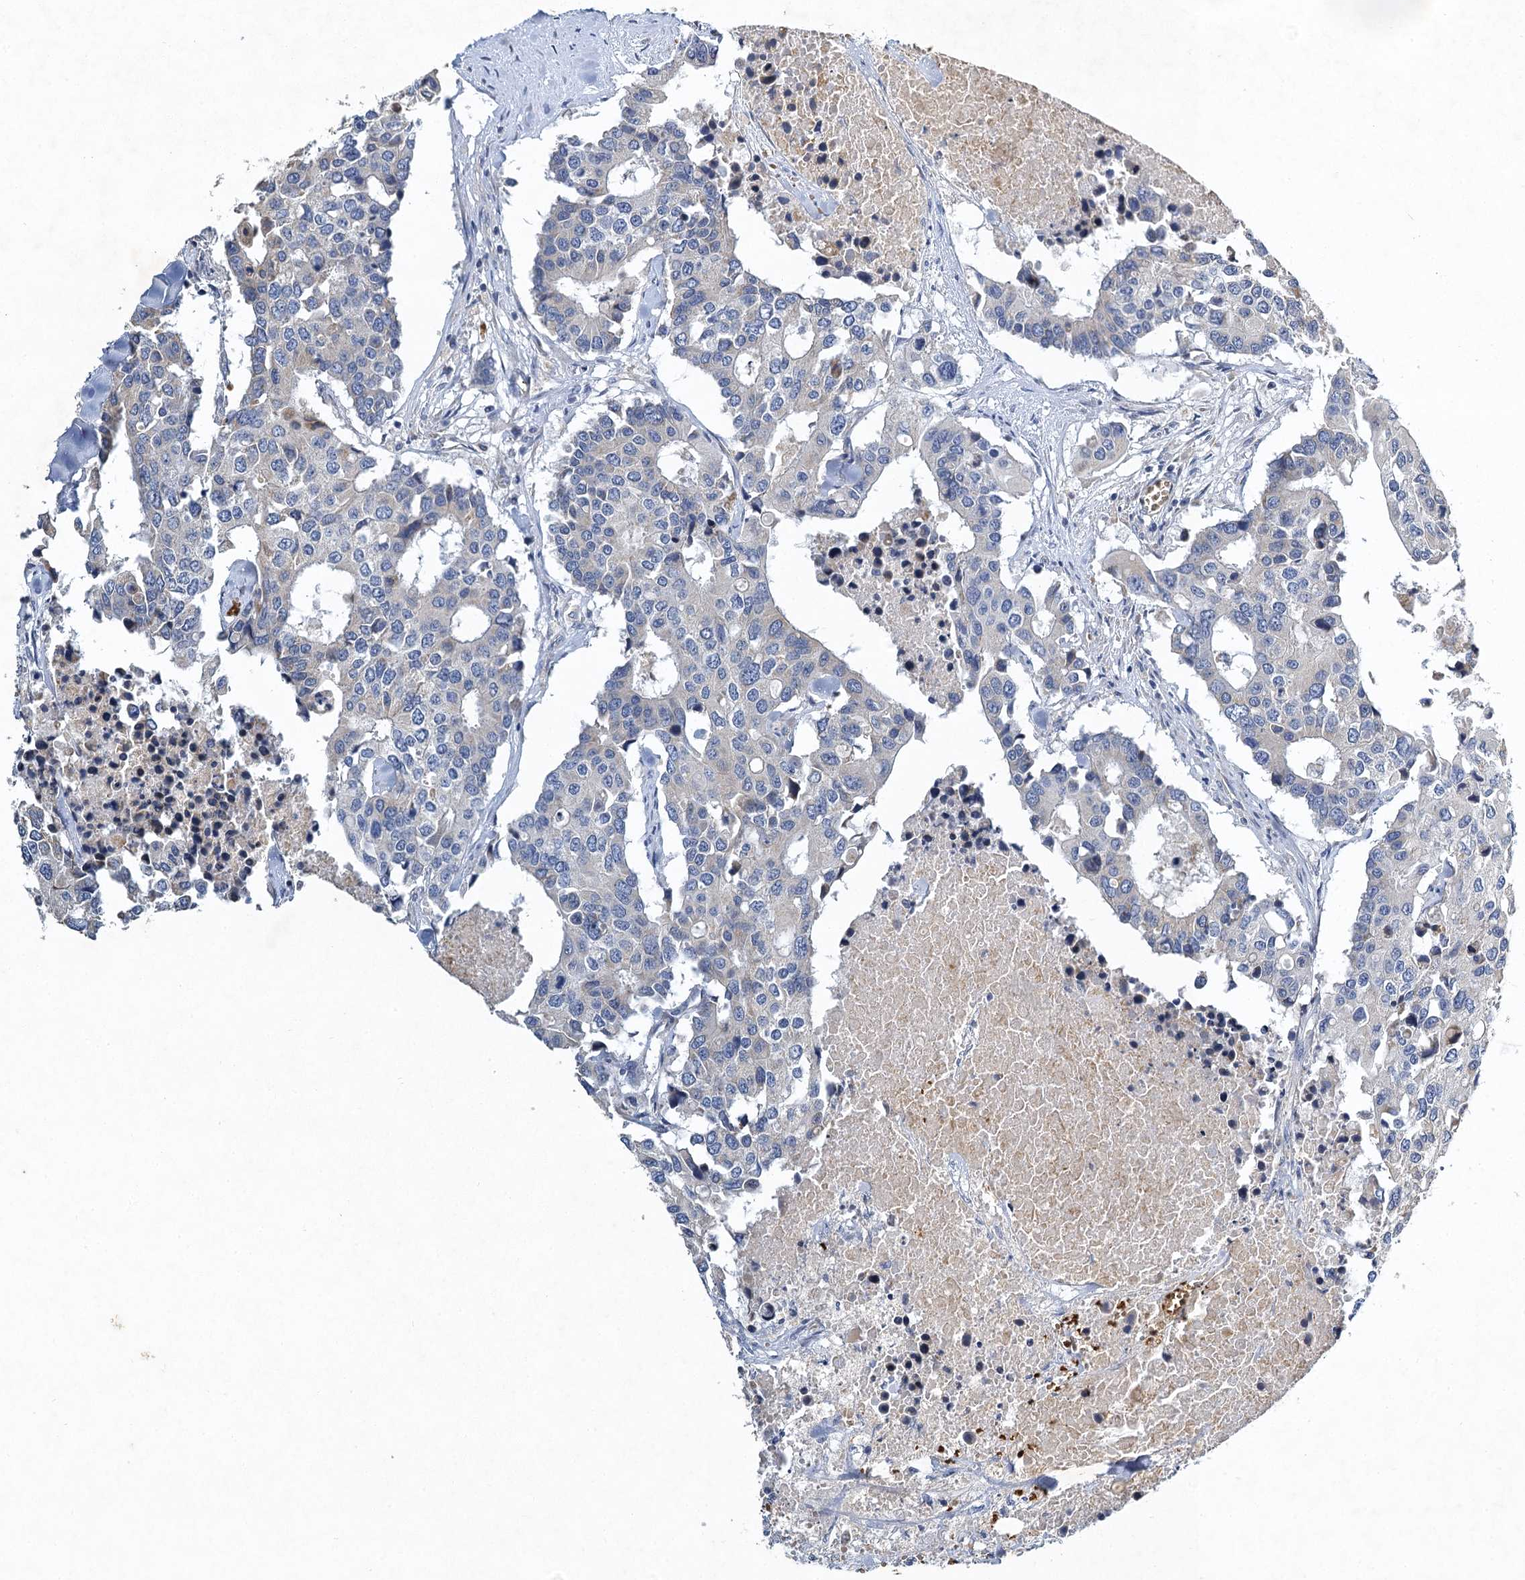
{"staining": {"intensity": "negative", "quantity": "none", "location": "none"}, "tissue": "colorectal cancer", "cell_type": "Tumor cells", "image_type": "cancer", "snomed": [{"axis": "morphology", "description": "Adenocarcinoma, NOS"}, {"axis": "topography", "description": "Colon"}], "caption": "Image shows no protein staining in tumor cells of colorectal cancer (adenocarcinoma) tissue.", "gene": "BCS1L", "patient": {"sex": "male", "age": 77}}